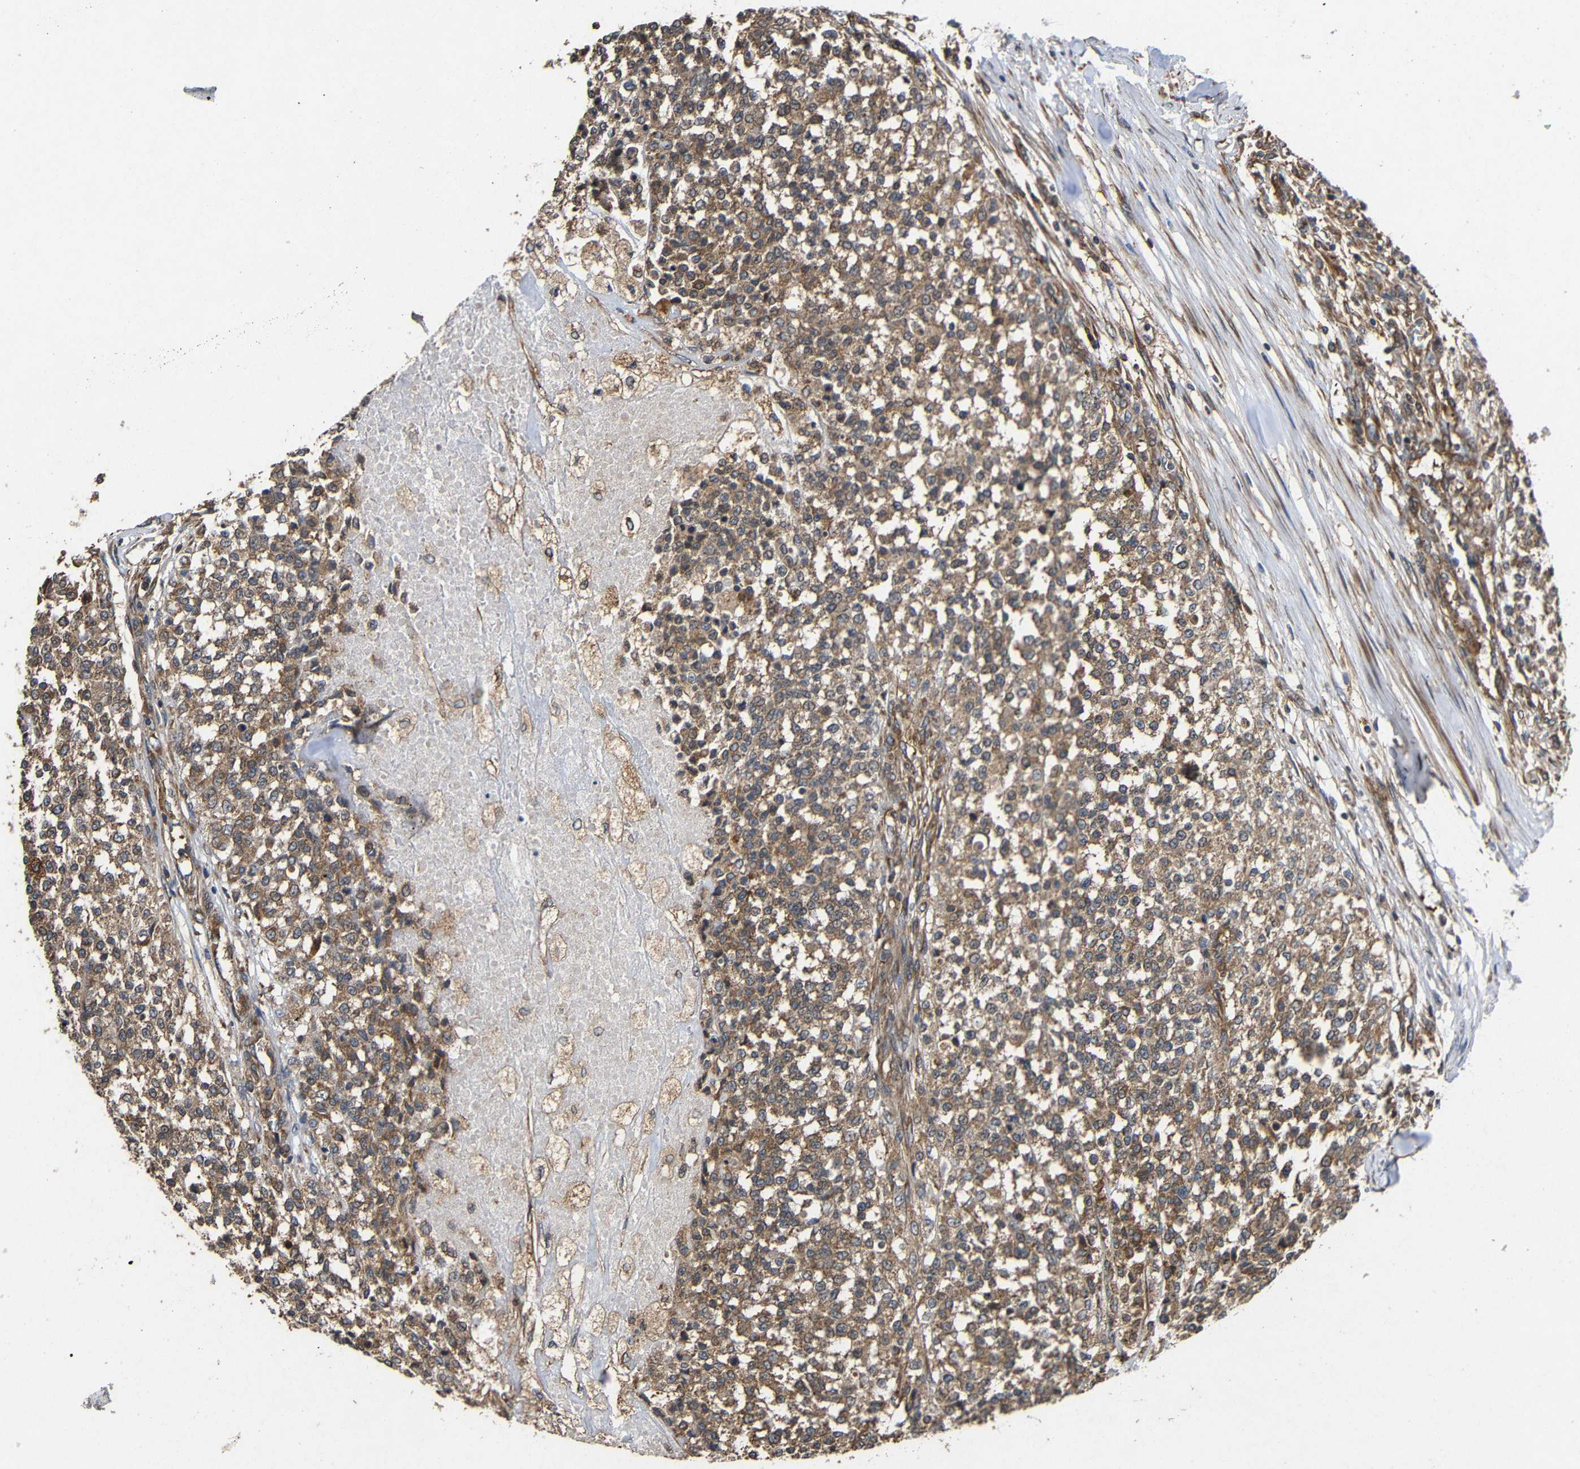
{"staining": {"intensity": "moderate", "quantity": ">75%", "location": "cytoplasmic/membranous"}, "tissue": "testis cancer", "cell_type": "Tumor cells", "image_type": "cancer", "snomed": [{"axis": "morphology", "description": "Seminoma, NOS"}, {"axis": "topography", "description": "Testis"}], "caption": "Testis cancer tissue reveals moderate cytoplasmic/membranous positivity in approximately >75% of tumor cells (DAB IHC with brightfield microscopy, high magnification).", "gene": "EIF2S1", "patient": {"sex": "male", "age": 59}}